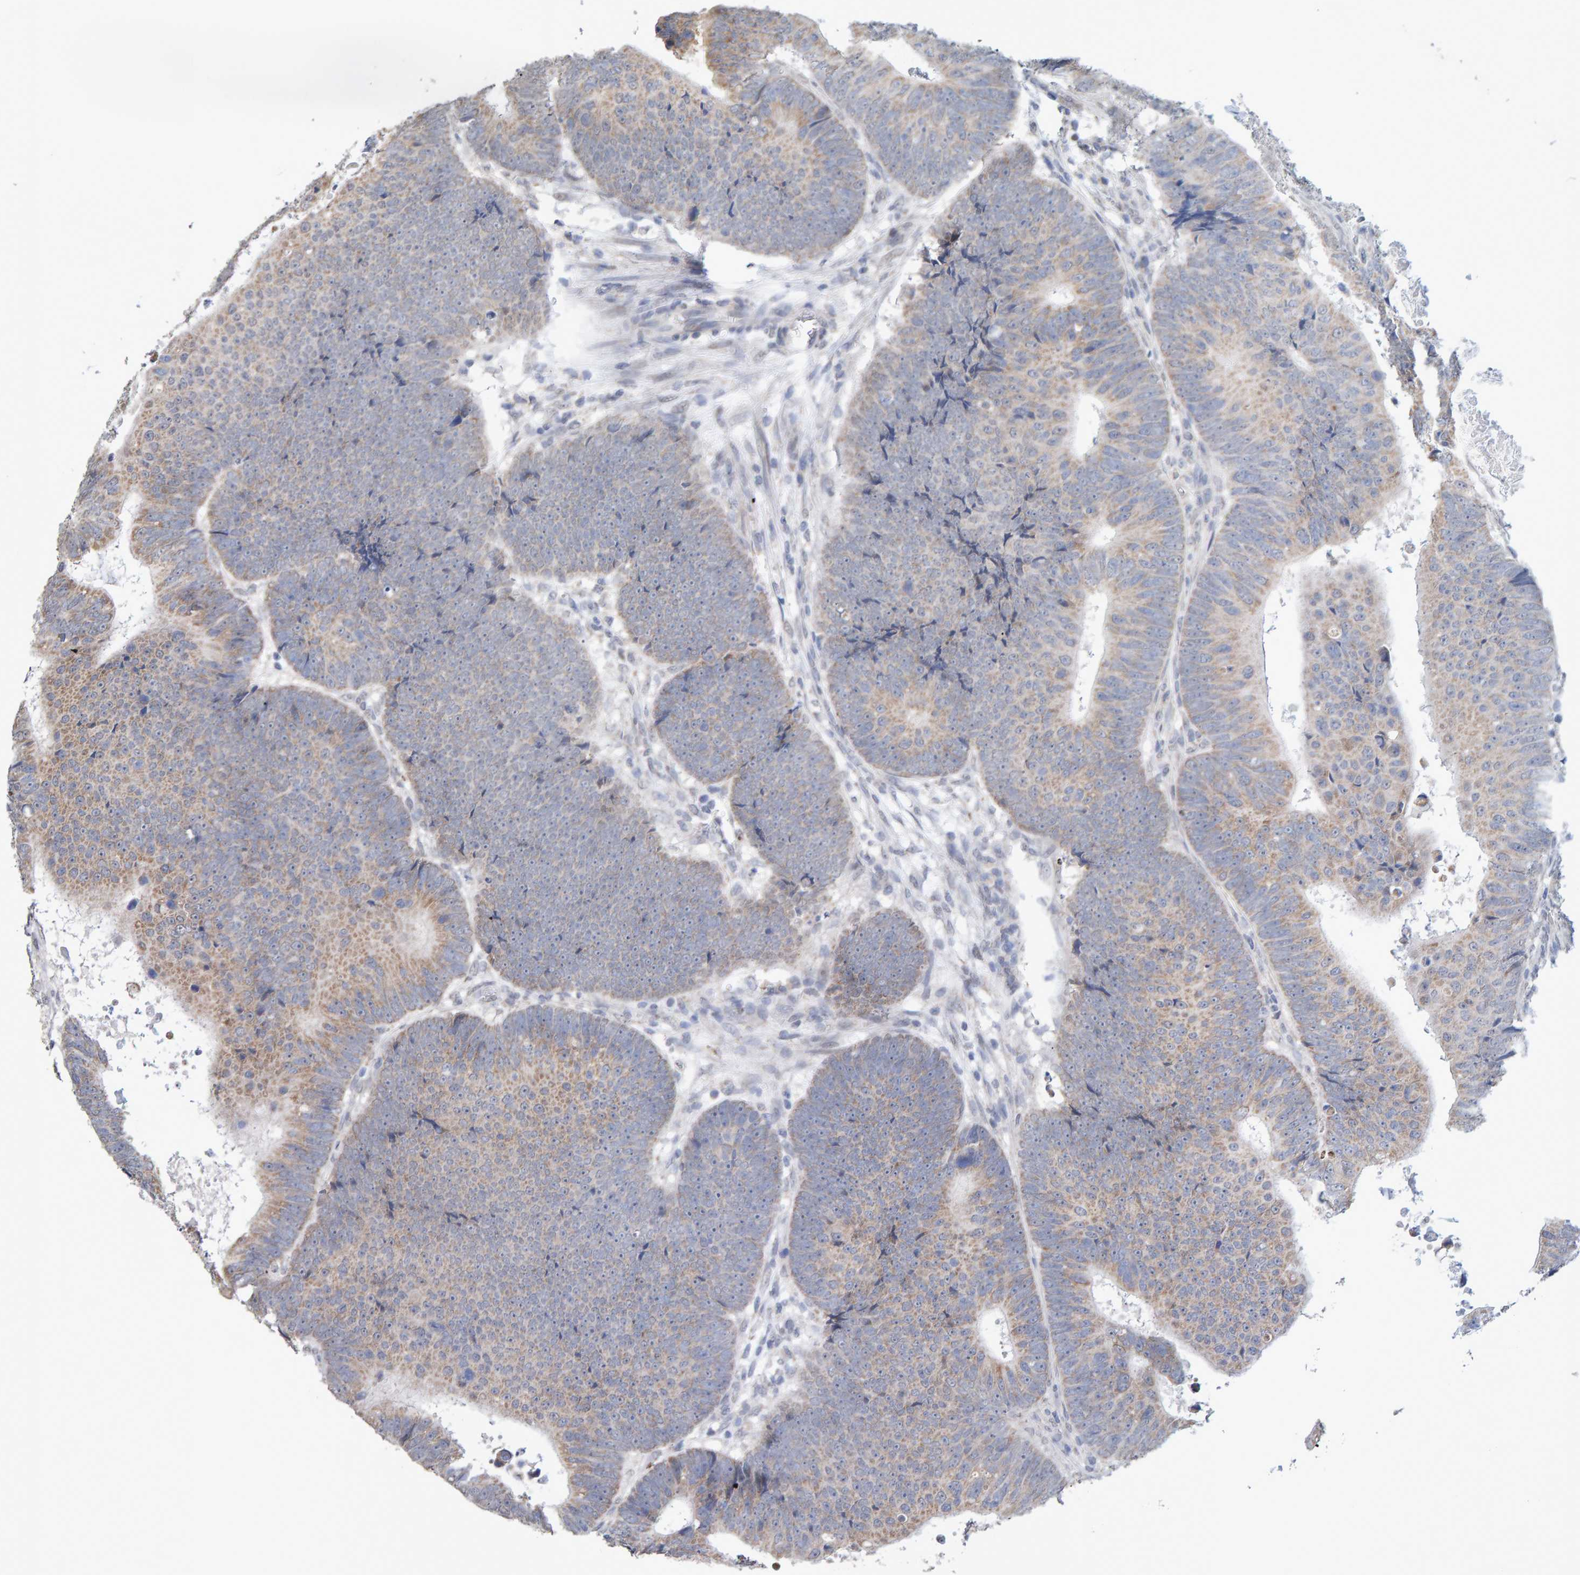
{"staining": {"intensity": "weak", "quantity": "25%-75%", "location": "cytoplasmic/membranous"}, "tissue": "colorectal cancer", "cell_type": "Tumor cells", "image_type": "cancer", "snomed": [{"axis": "morphology", "description": "Adenocarcinoma, NOS"}, {"axis": "topography", "description": "Colon"}], "caption": "The immunohistochemical stain shows weak cytoplasmic/membranous positivity in tumor cells of colorectal cancer tissue.", "gene": "USP43", "patient": {"sex": "male", "age": 56}}